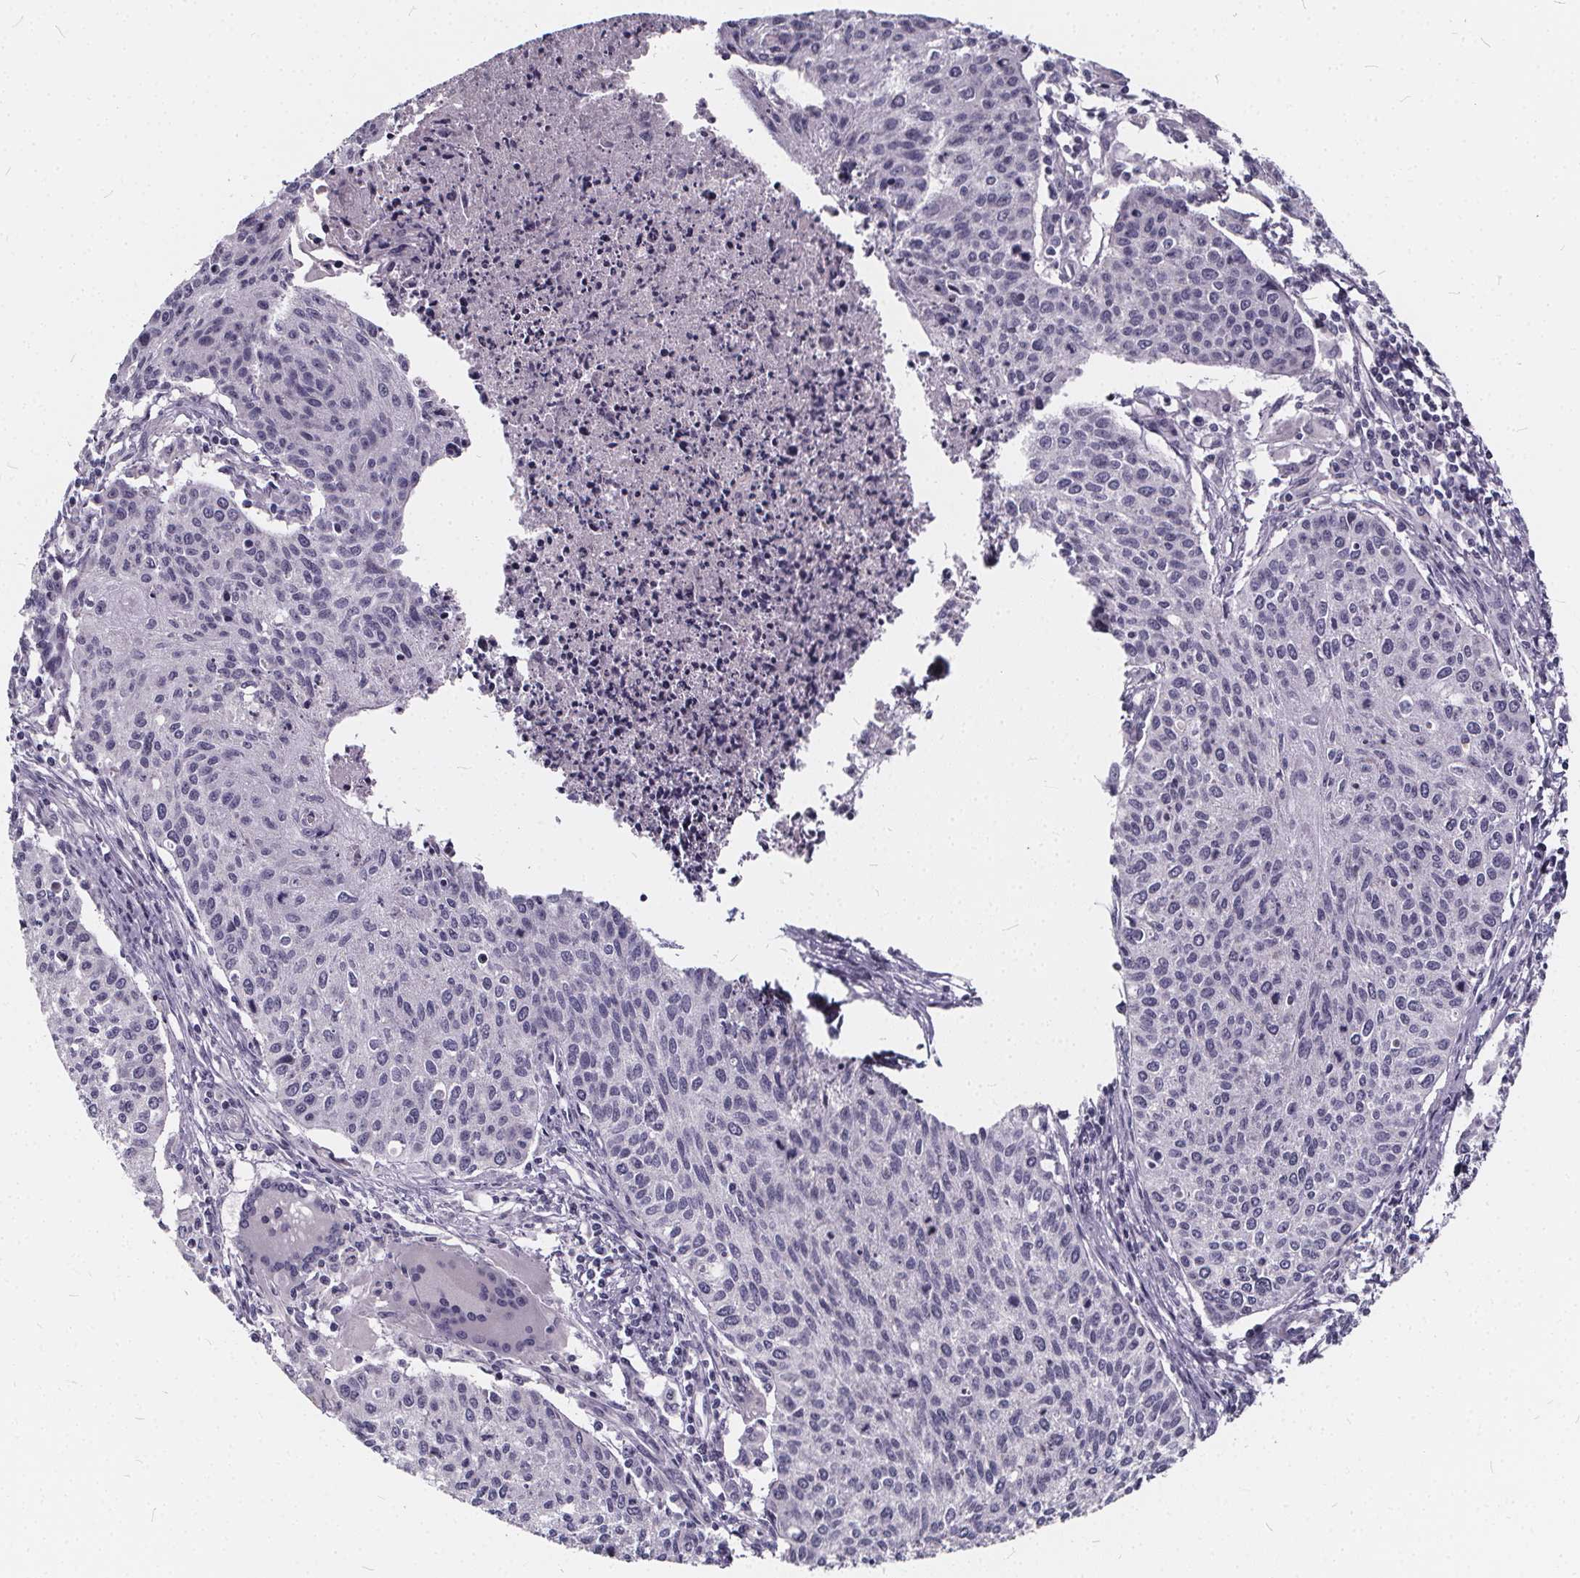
{"staining": {"intensity": "negative", "quantity": "none", "location": "none"}, "tissue": "cervical cancer", "cell_type": "Tumor cells", "image_type": "cancer", "snomed": [{"axis": "morphology", "description": "Squamous cell carcinoma, NOS"}, {"axis": "topography", "description": "Cervix"}], "caption": "Immunohistochemistry histopathology image of neoplastic tissue: squamous cell carcinoma (cervical) stained with DAB shows no significant protein staining in tumor cells.", "gene": "SPEF2", "patient": {"sex": "female", "age": 38}}